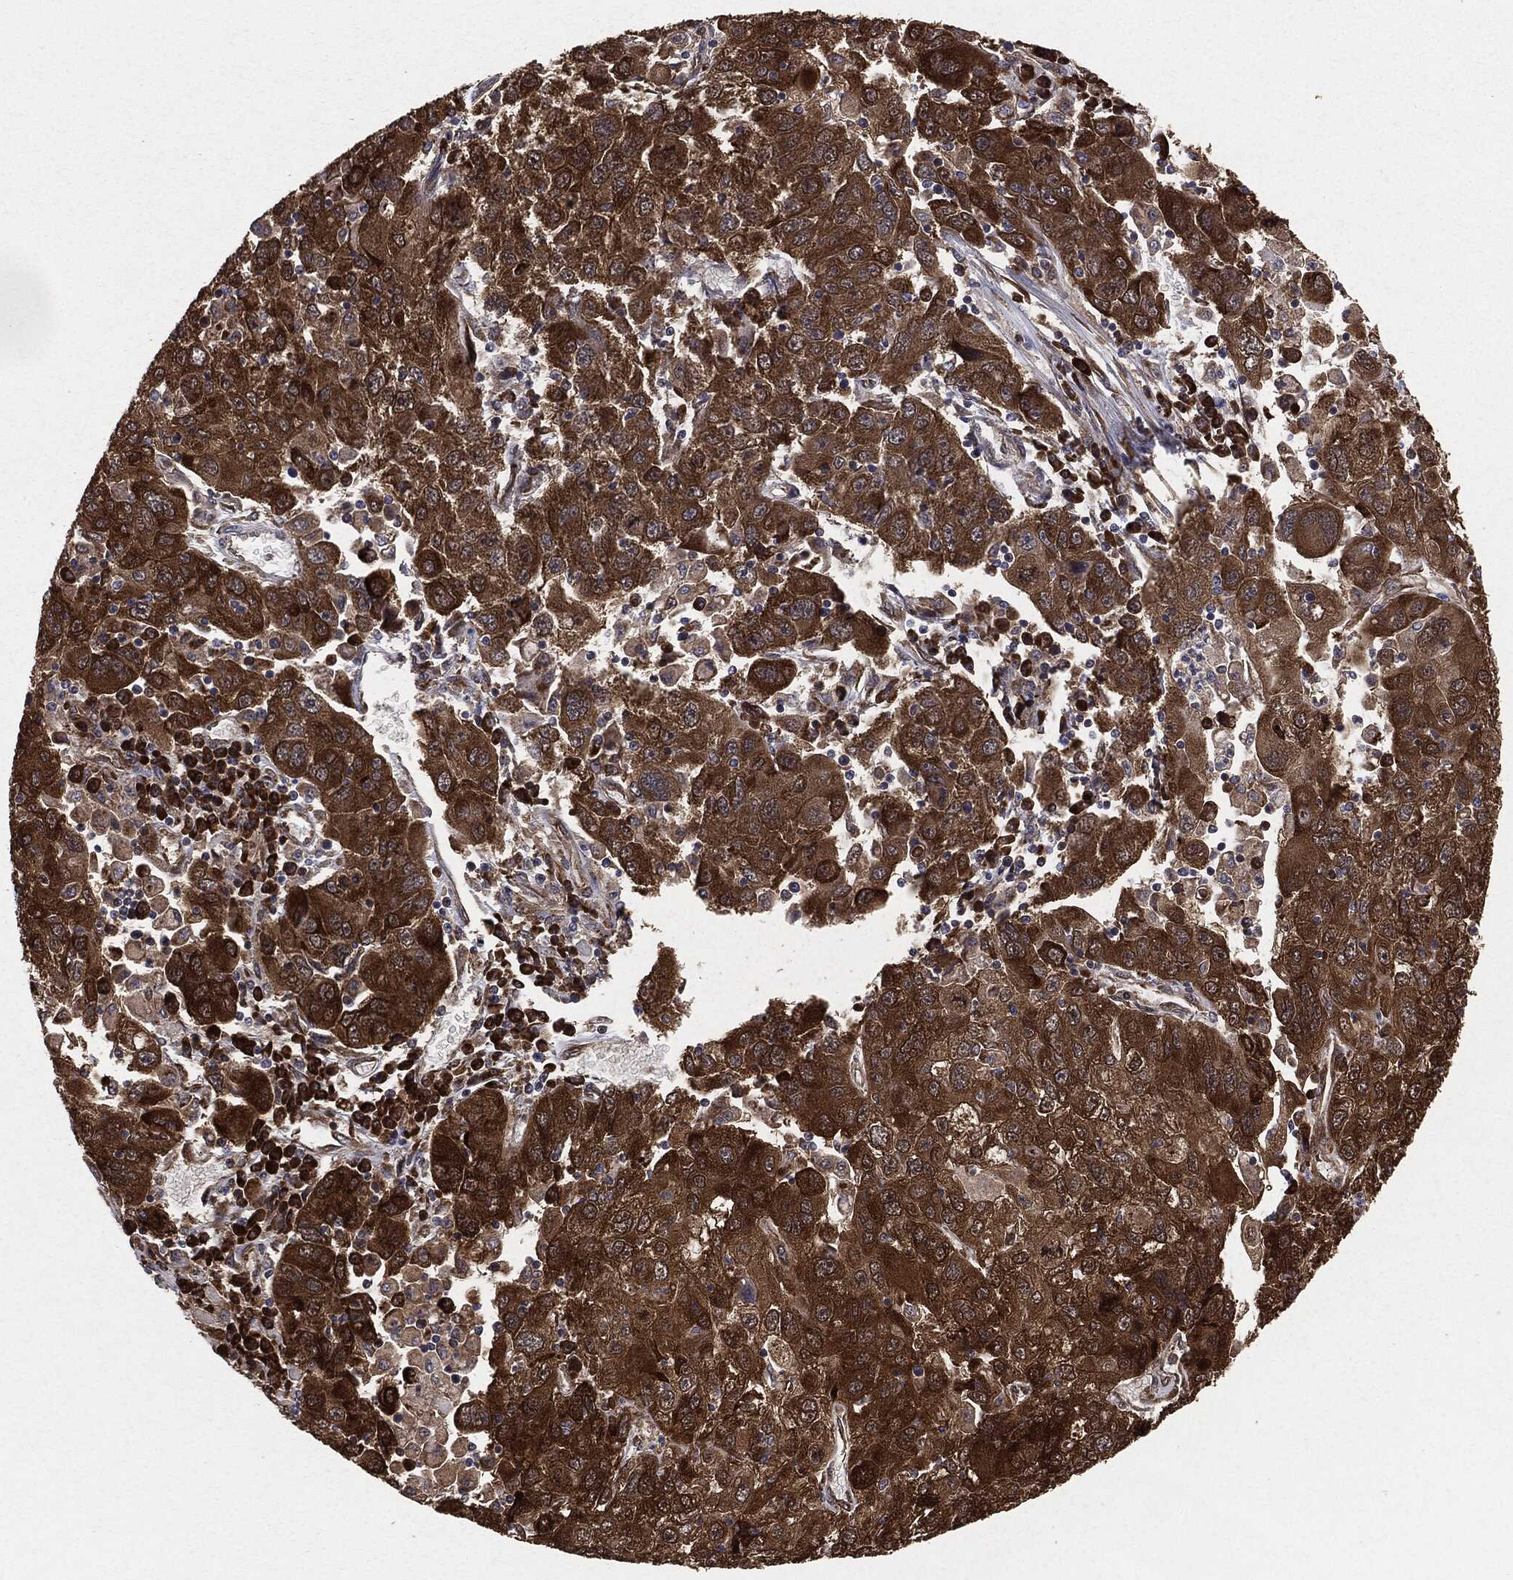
{"staining": {"intensity": "strong", "quantity": ">75%", "location": "cytoplasmic/membranous"}, "tissue": "stomach cancer", "cell_type": "Tumor cells", "image_type": "cancer", "snomed": [{"axis": "morphology", "description": "Adenocarcinoma, NOS"}, {"axis": "topography", "description": "Stomach"}], "caption": "This is a micrograph of immunohistochemistry staining of stomach cancer (adenocarcinoma), which shows strong staining in the cytoplasmic/membranous of tumor cells.", "gene": "NME1", "patient": {"sex": "male", "age": 56}}